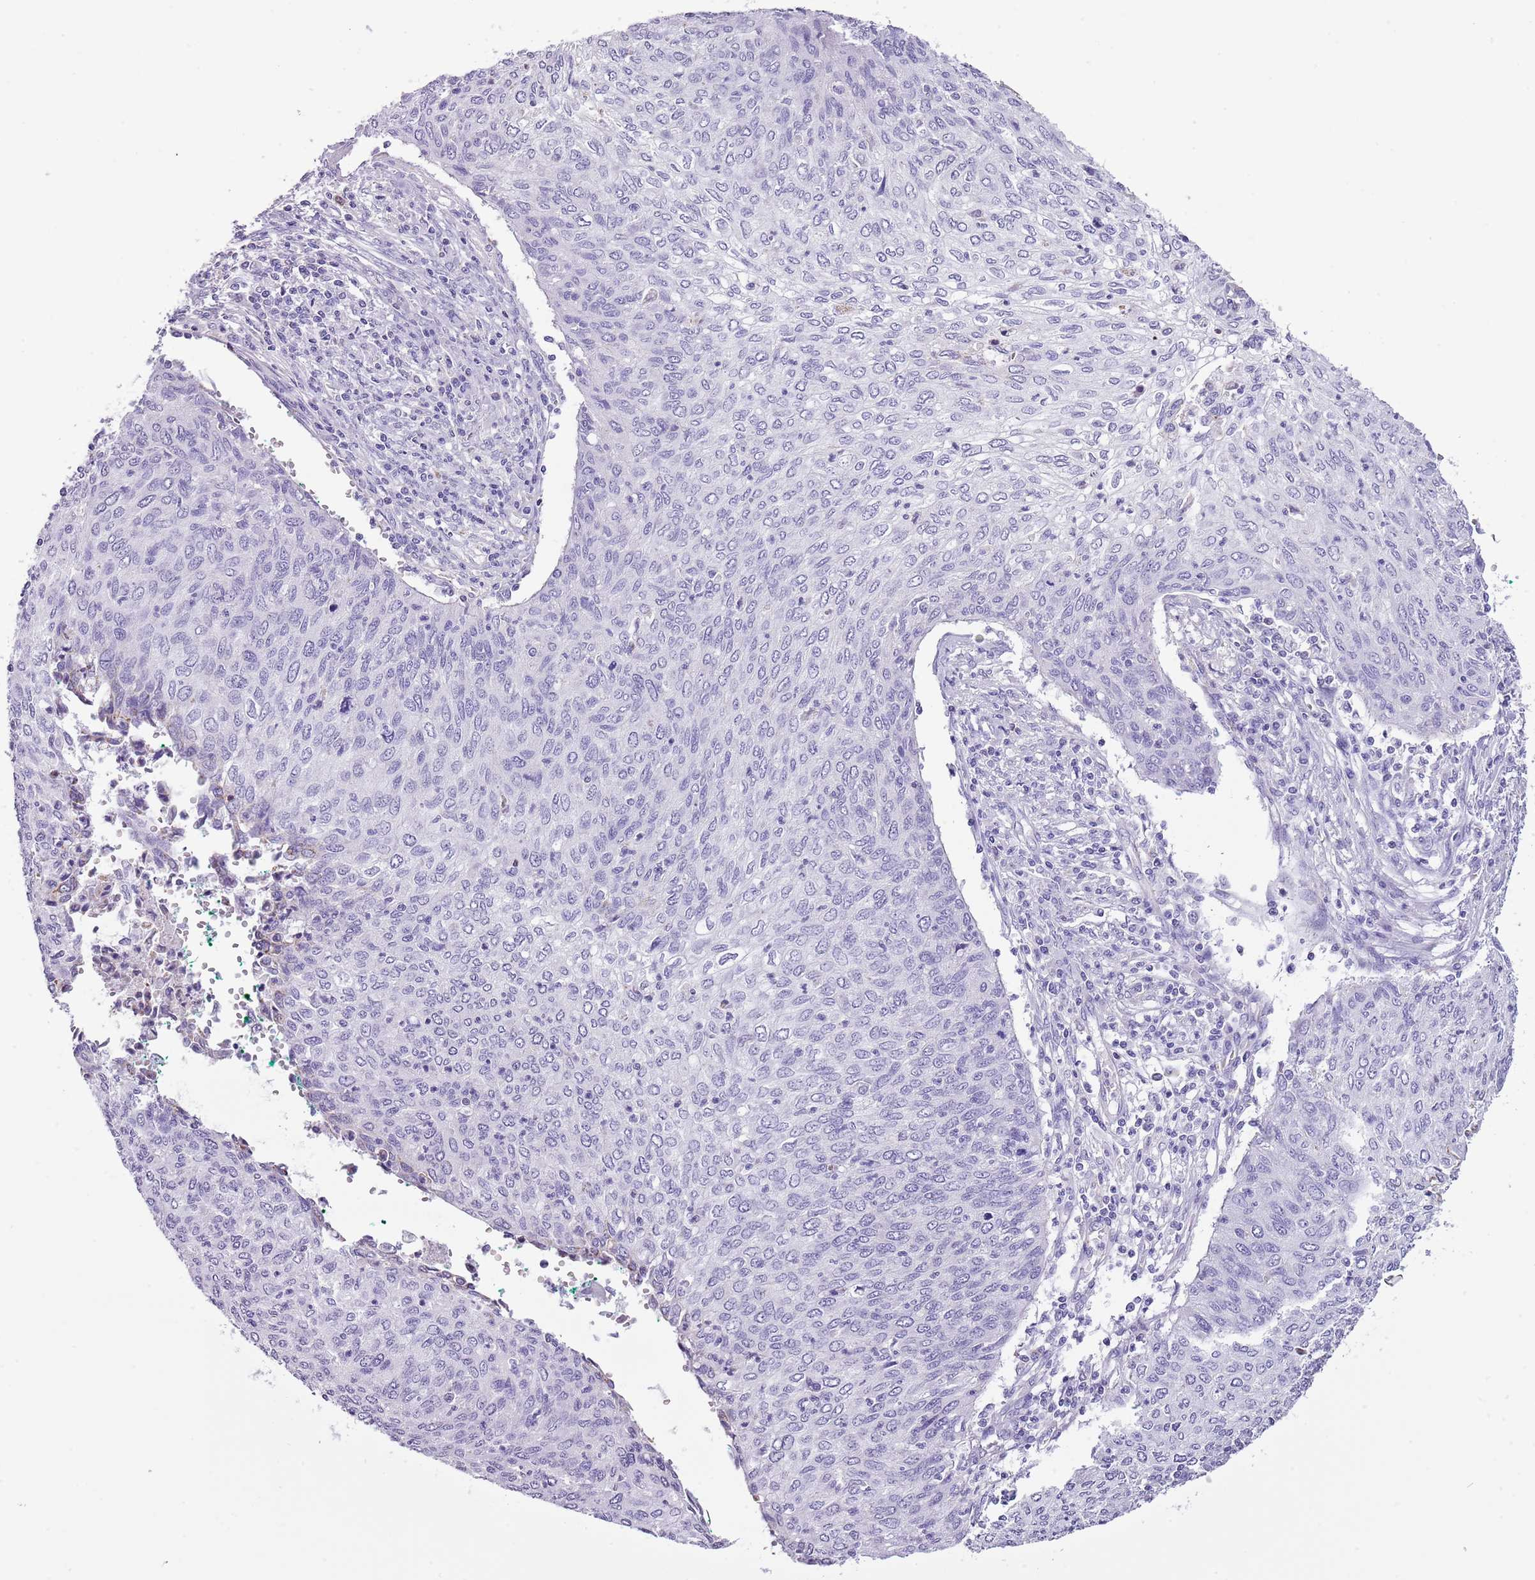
{"staining": {"intensity": "negative", "quantity": "none", "location": "none"}, "tissue": "cervical cancer", "cell_type": "Tumor cells", "image_type": "cancer", "snomed": [{"axis": "morphology", "description": "Squamous cell carcinoma, NOS"}, {"axis": "topography", "description": "Cervix"}], "caption": "Image shows no significant protein staining in tumor cells of cervical cancer. The staining is performed using DAB brown chromogen with nuclei counter-stained in using hematoxylin.", "gene": "SLC23A1", "patient": {"sex": "female", "age": 38}}